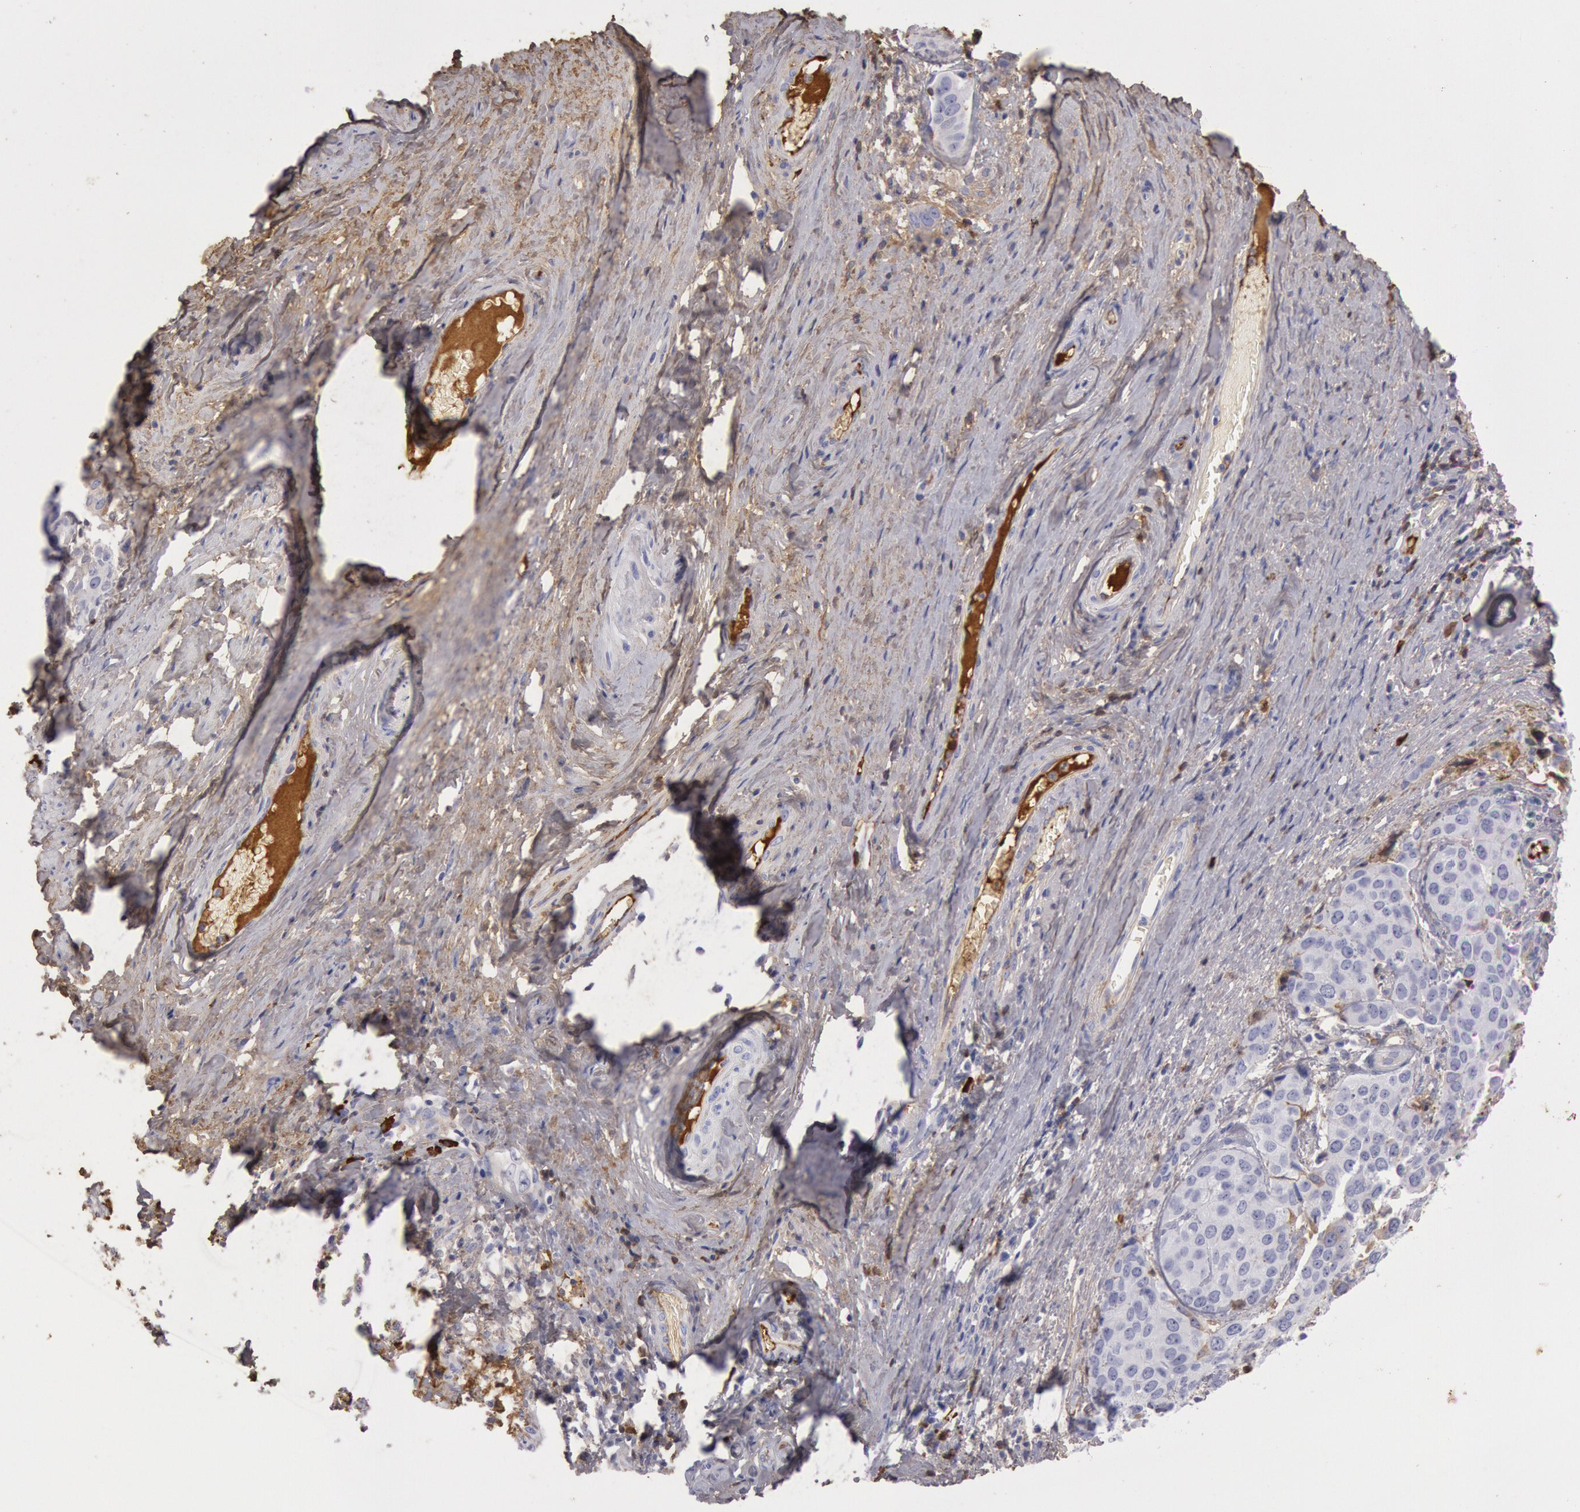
{"staining": {"intensity": "negative", "quantity": "none", "location": "none"}, "tissue": "cervical cancer", "cell_type": "Tumor cells", "image_type": "cancer", "snomed": [{"axis": "morphology", "description": "Squamous cell carcinoma, NOS"}, {"axis": "topography", "description": "Cervix"}], "caption": "Immunohistochemistry micrograph of human cervical cancer (squamous cell carcinoma) stained for a protein (brown), which exhibits no expression in tumor cells.", "gene": "IGHA1", "patient": {"sex": "female", "age": 54}}